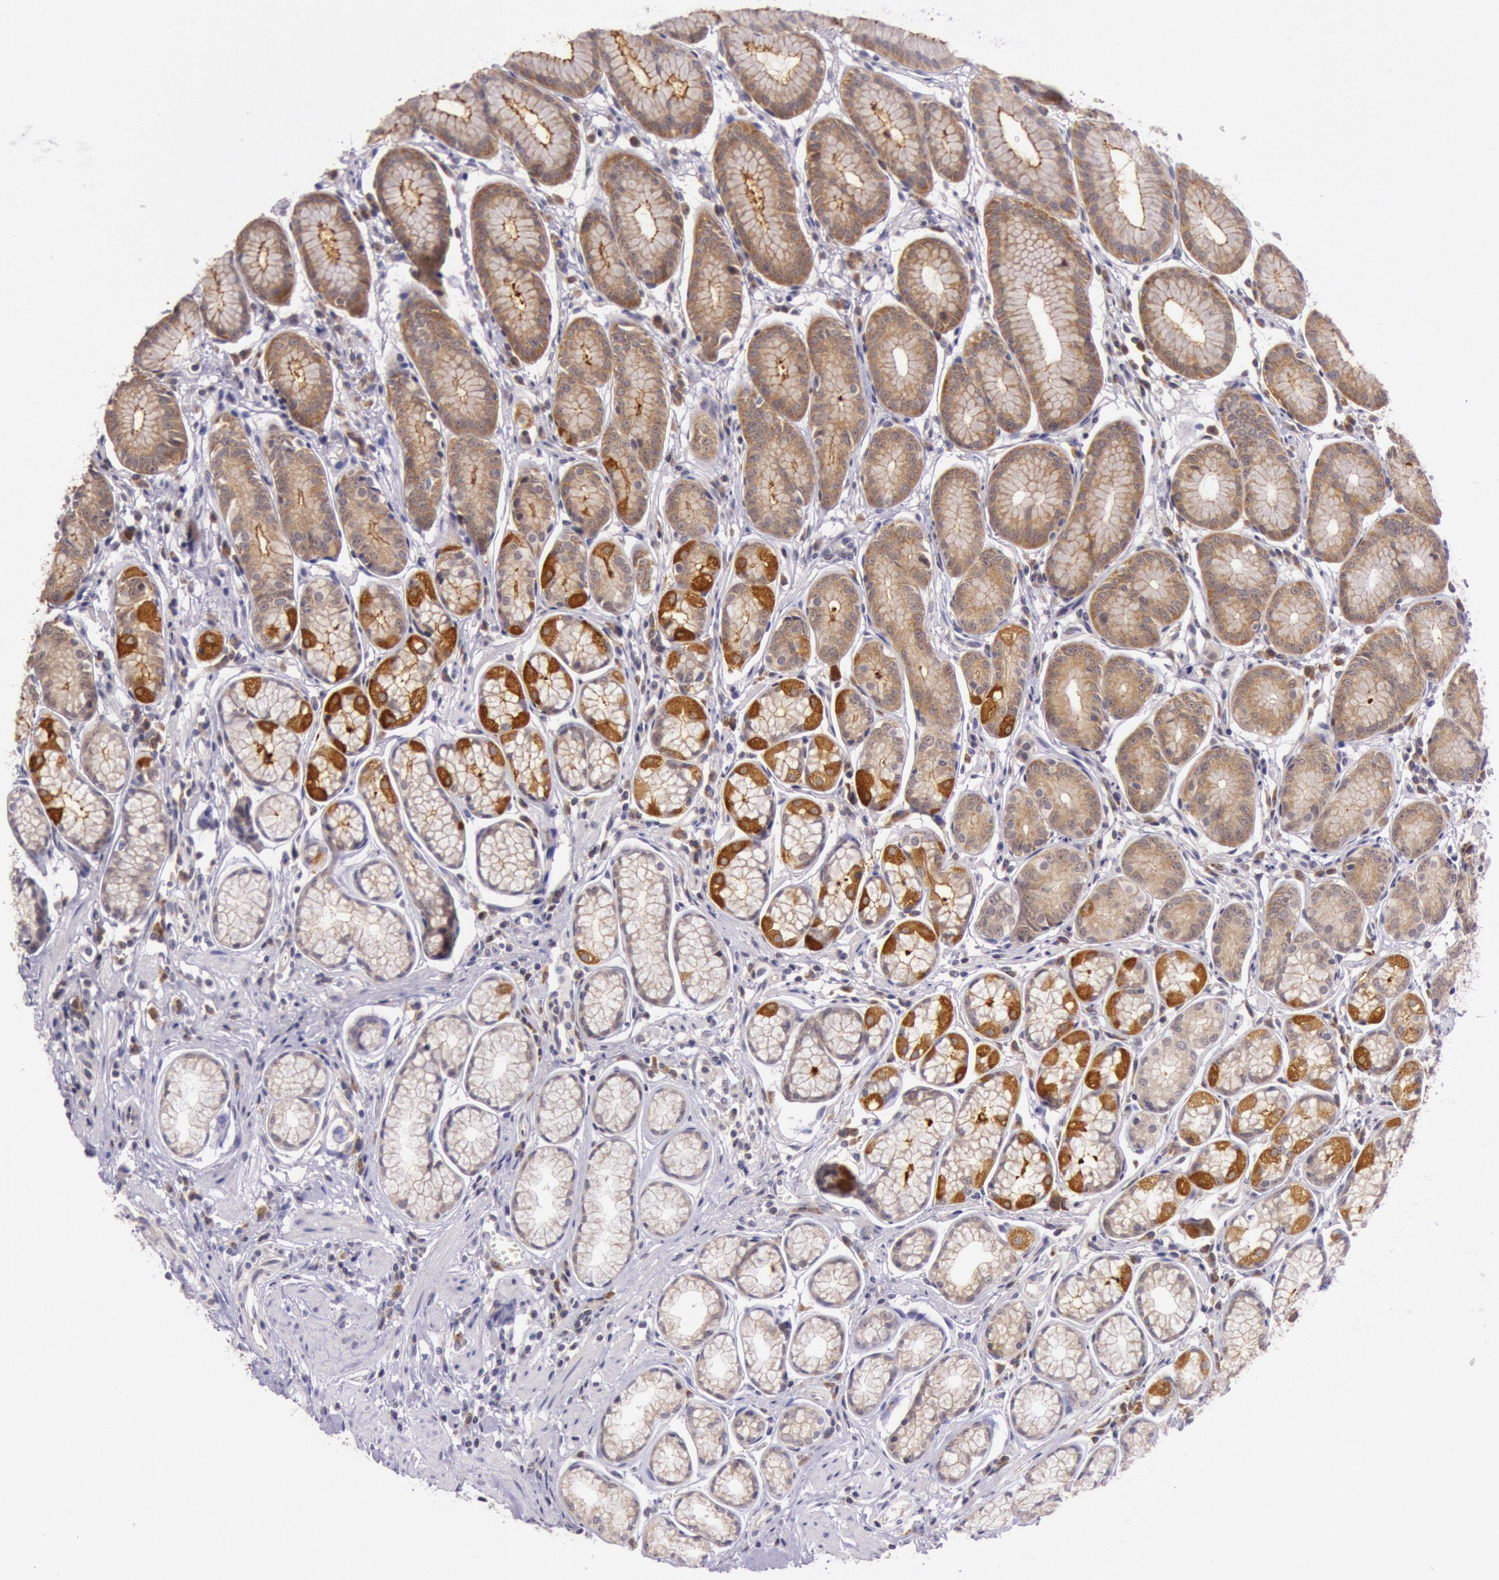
{"staining": {"intensity": "strong", "quantity": ">75%", "location": "cytoplasmic/membranous"}, "tissue": "stomach", "cell_type": "Glandular cells", "image_type": "normal", "snomed": [{"axis": "morphology", "description": "Normal tissue, NOS"}, {"axis": "topography", "description": "Stomach"}], "caption": "This image reveals IHC staining of unremarkable human stomach, with high strong cytoplasmic/membranous positivity in about >75% of glandular cells.", "gene": "CDK16", "patient": {"sex": "male", "age": 42}}